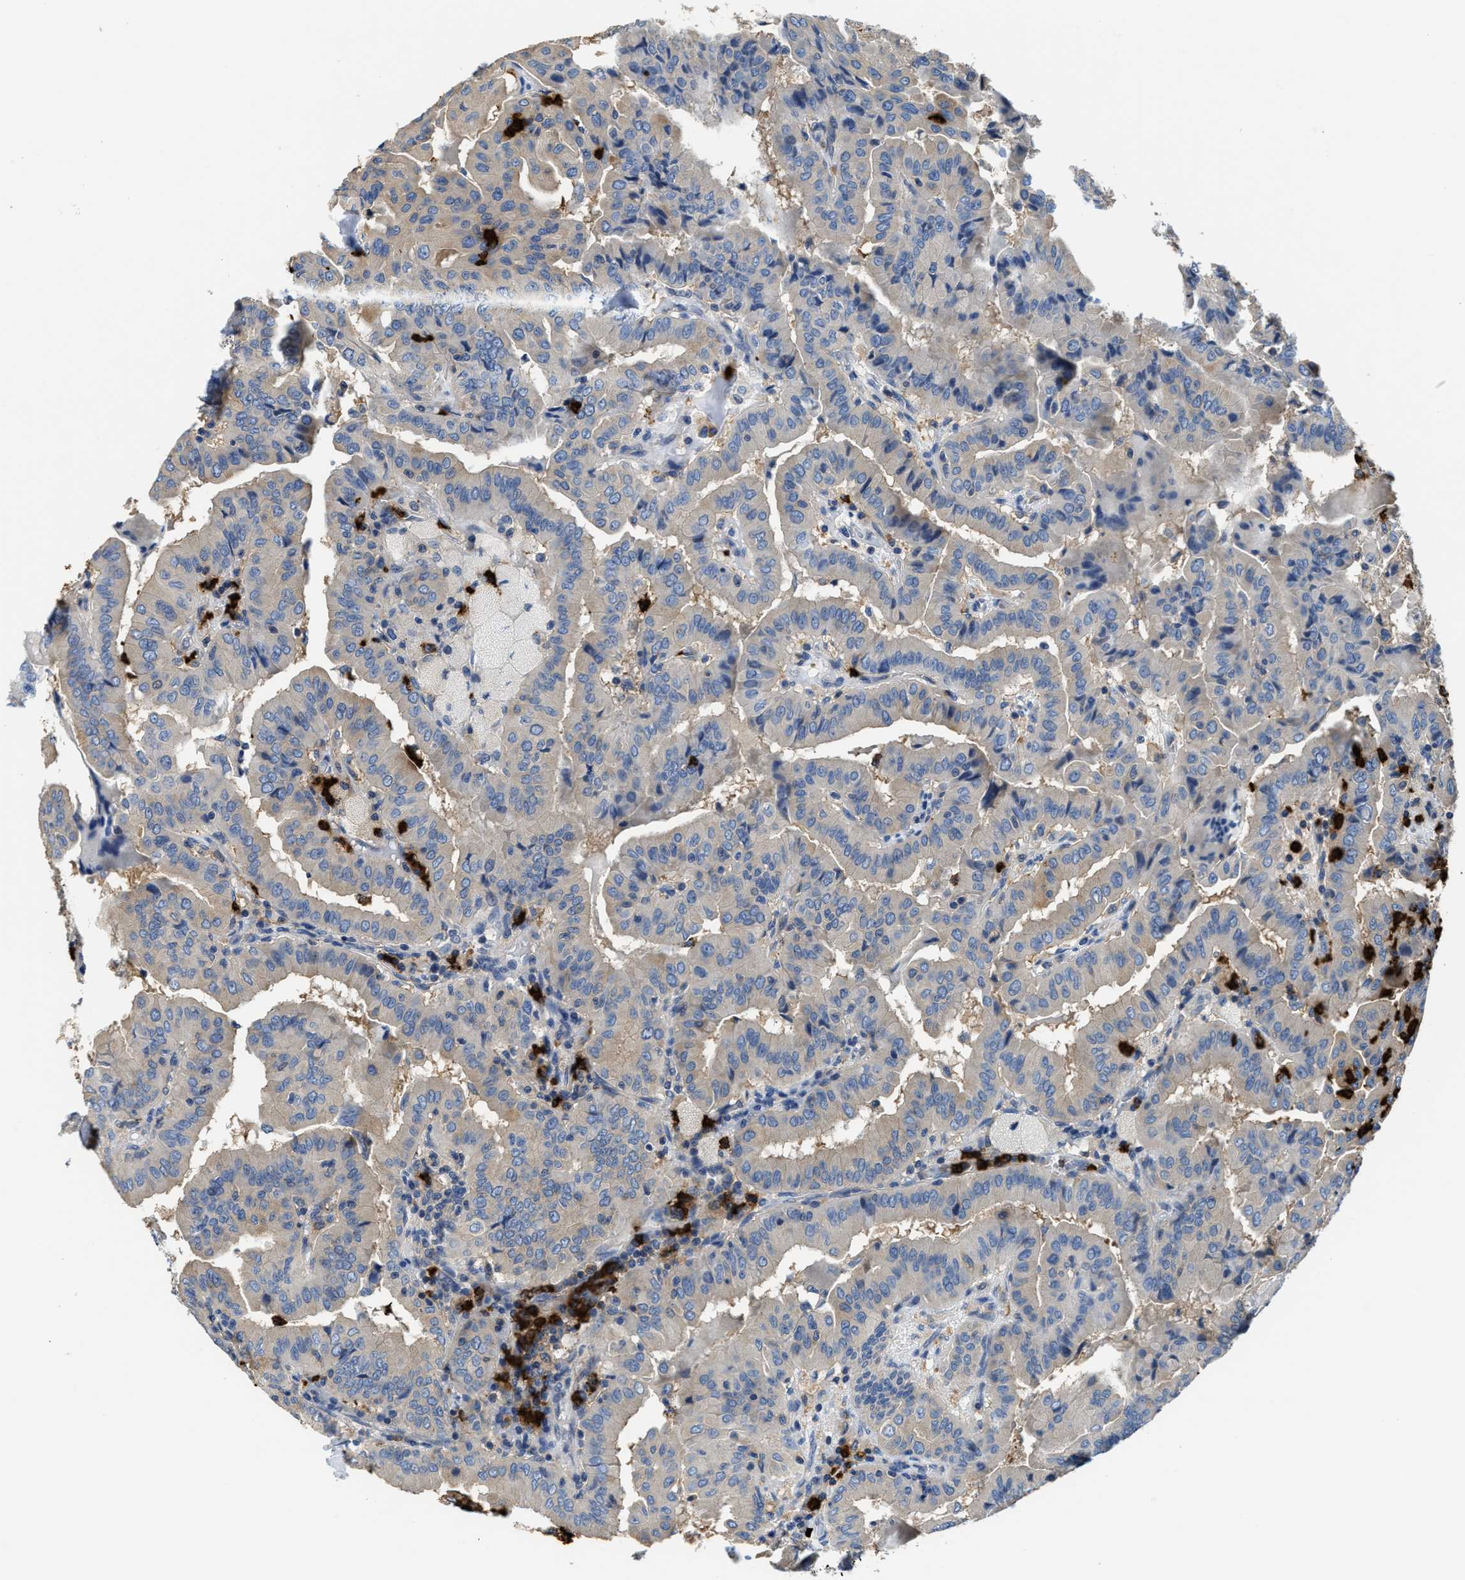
{"staining": {"intensity": "weak", "quantity": "25%-75%", "location": "cytoplasmic/membranous"}, "tissue": "thyroid cancer", "cell_type": "Tumor cells", "image_type": "cancer", "snomed": [{"axis": "morphology", "description": "Papillary adenocarcinoma, NOS"}, {"axis": "topography", "description": "Thyroid gland"}], "caption": "High-magnification brightfield microscopy of thyroid papillary adenocarcinoma stained with DAB (3,3'-diaminobenzidine) (brown) and counterstained with hematoxylin (blue). tumor cells exhibit weak cytoplasmic/membranous positivity is appreciated in about25%-75% of cells. Using DAB (brown) and hematoxylin (blue) stains, captured at high magnification using brightfield microscopy.", "gene": "TRAF6", "patient": {"sex": "male", "age": 33}}